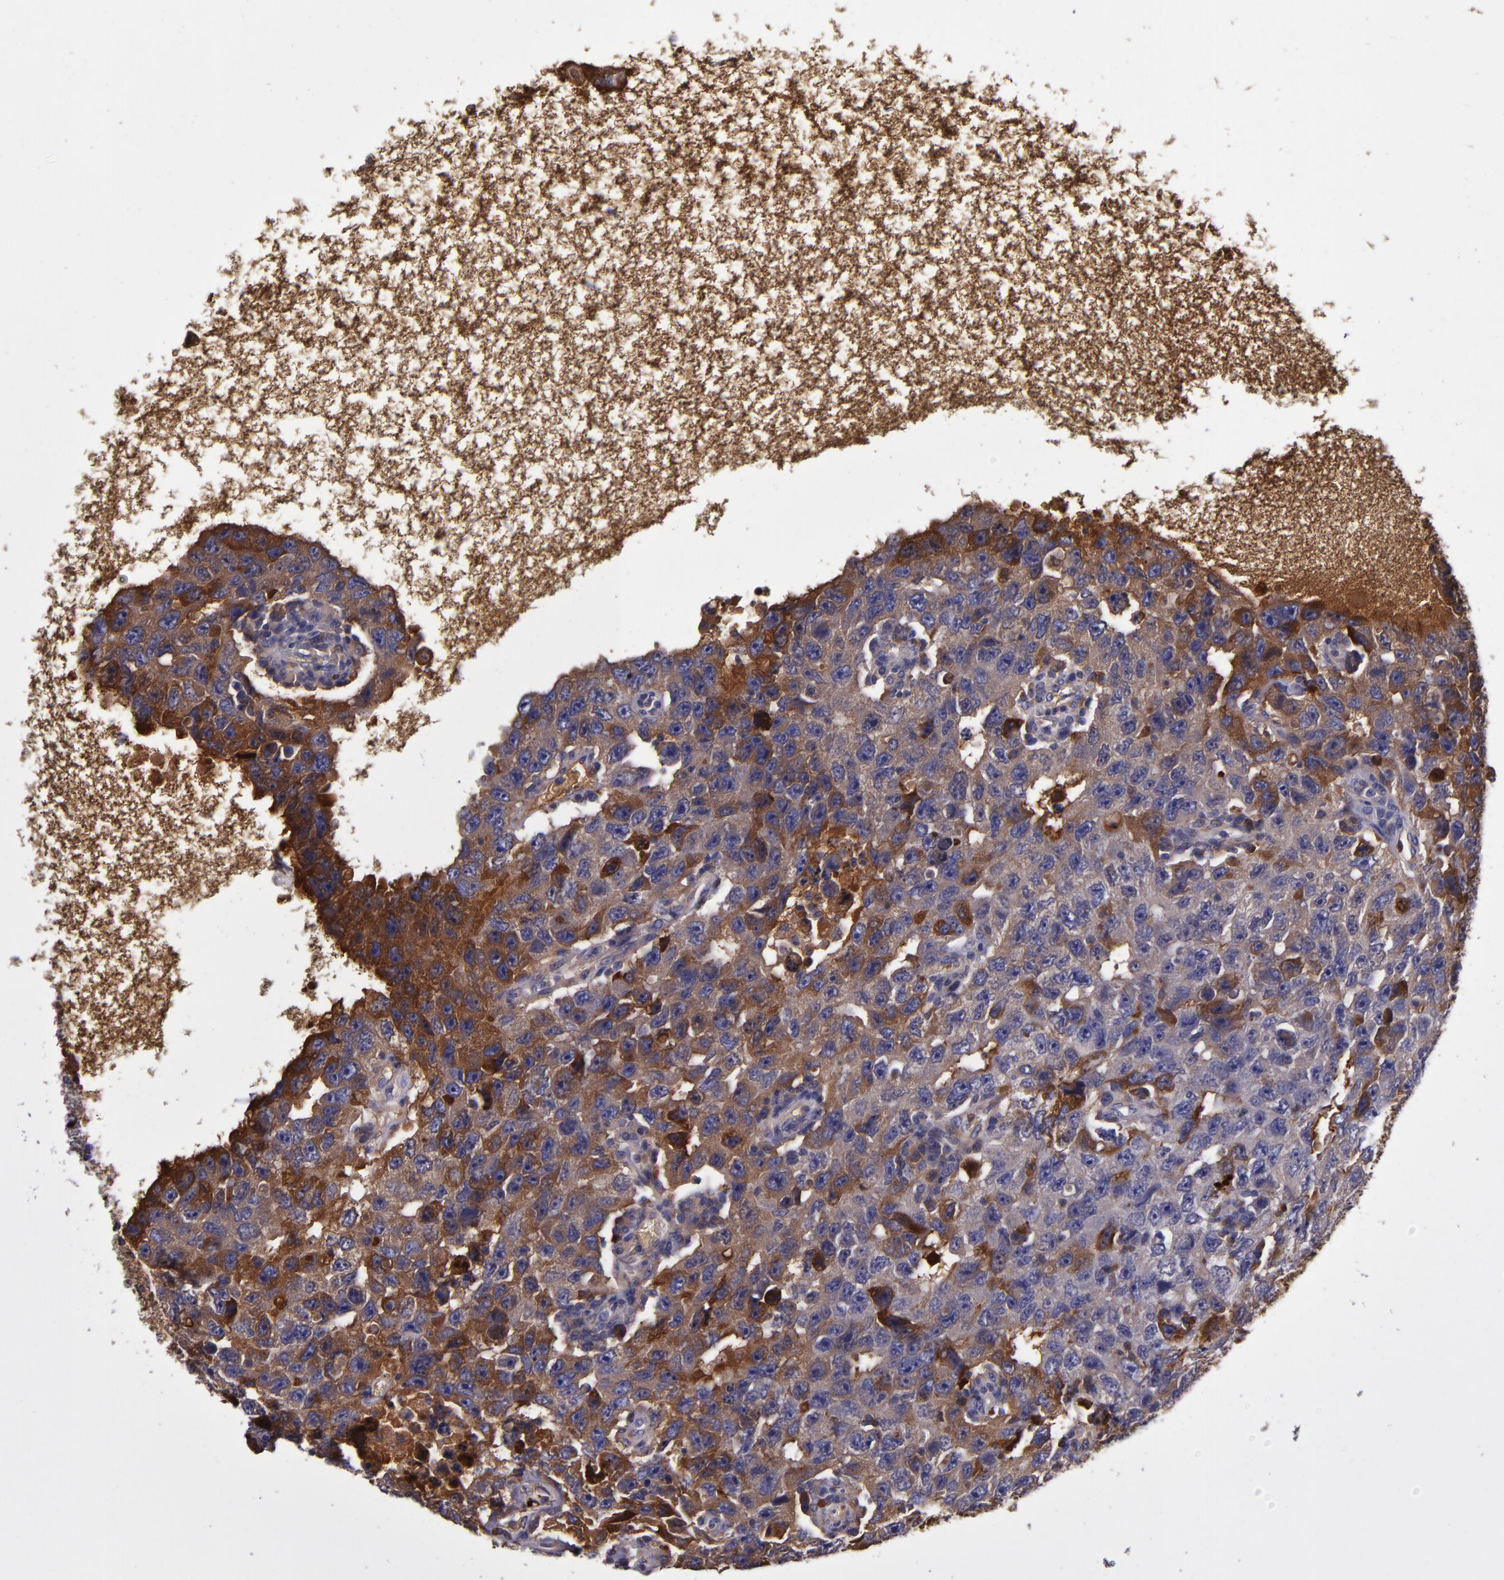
{"staining": {"intensity": "moderate", "quantity": "25%-75%", "location": "cytoplasmic/membranous"}, "tissue": "testis cancer", "cell_type": "Tumor cells", "image_type": "cancer", "snomed": [{"axis": "morphology", "description": "Carcinoma, Embryonal, NOS"}, {"axis": "topography", "description": "Testis"}], "caption": "Immunohistochemistry image of neoplastic tissue: embryonal carcinoma (testis) stained using immunohistochemistry exhibits medium levels of moderate protein expression localized specifically in the cytoplasmic/membranous of tumor cells, appearing as a cytoplasmic/membranous brown color.", "gene": "CLEC3B", "patient": {"sex": "male", "age": 26}}